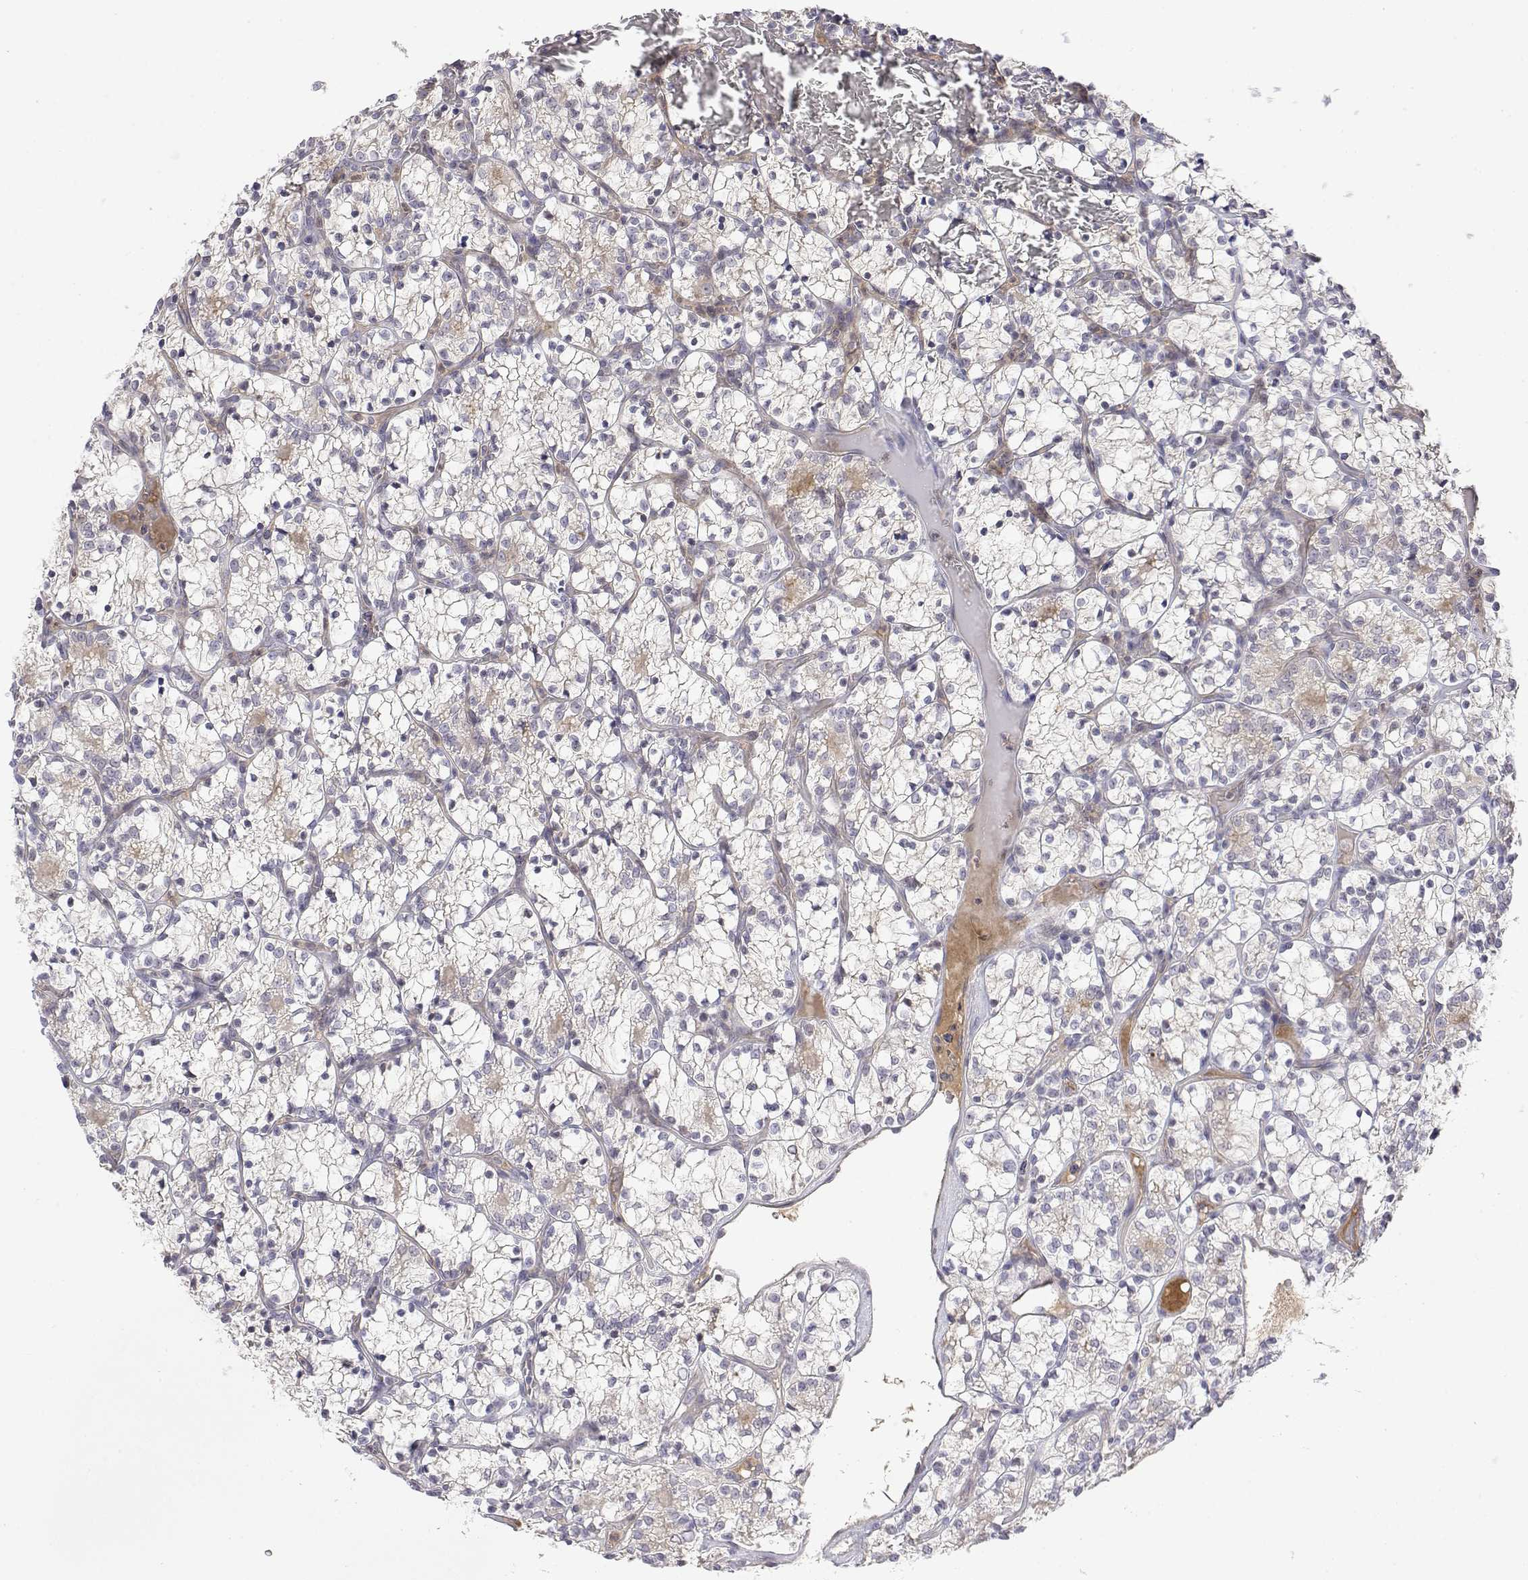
{"staining": {"intensity": "negative", "quantity": "none", "location": "none"}, "tissue": "renal cancer", "cell_type": "Tumor cells", "image_type": "cancer", "snomed": [{"axis": "morphology", "description": "Adenocarcinoma, NOS"}, {"axis": "topography", "description": "Kidney"}], "caption": "Immunohistochemistry (IHC) of renal adenocarcinoma shows no expression in tumor cells.", "gene": "IGFBP4", "patient": {"sex": "female", "age": 69}}